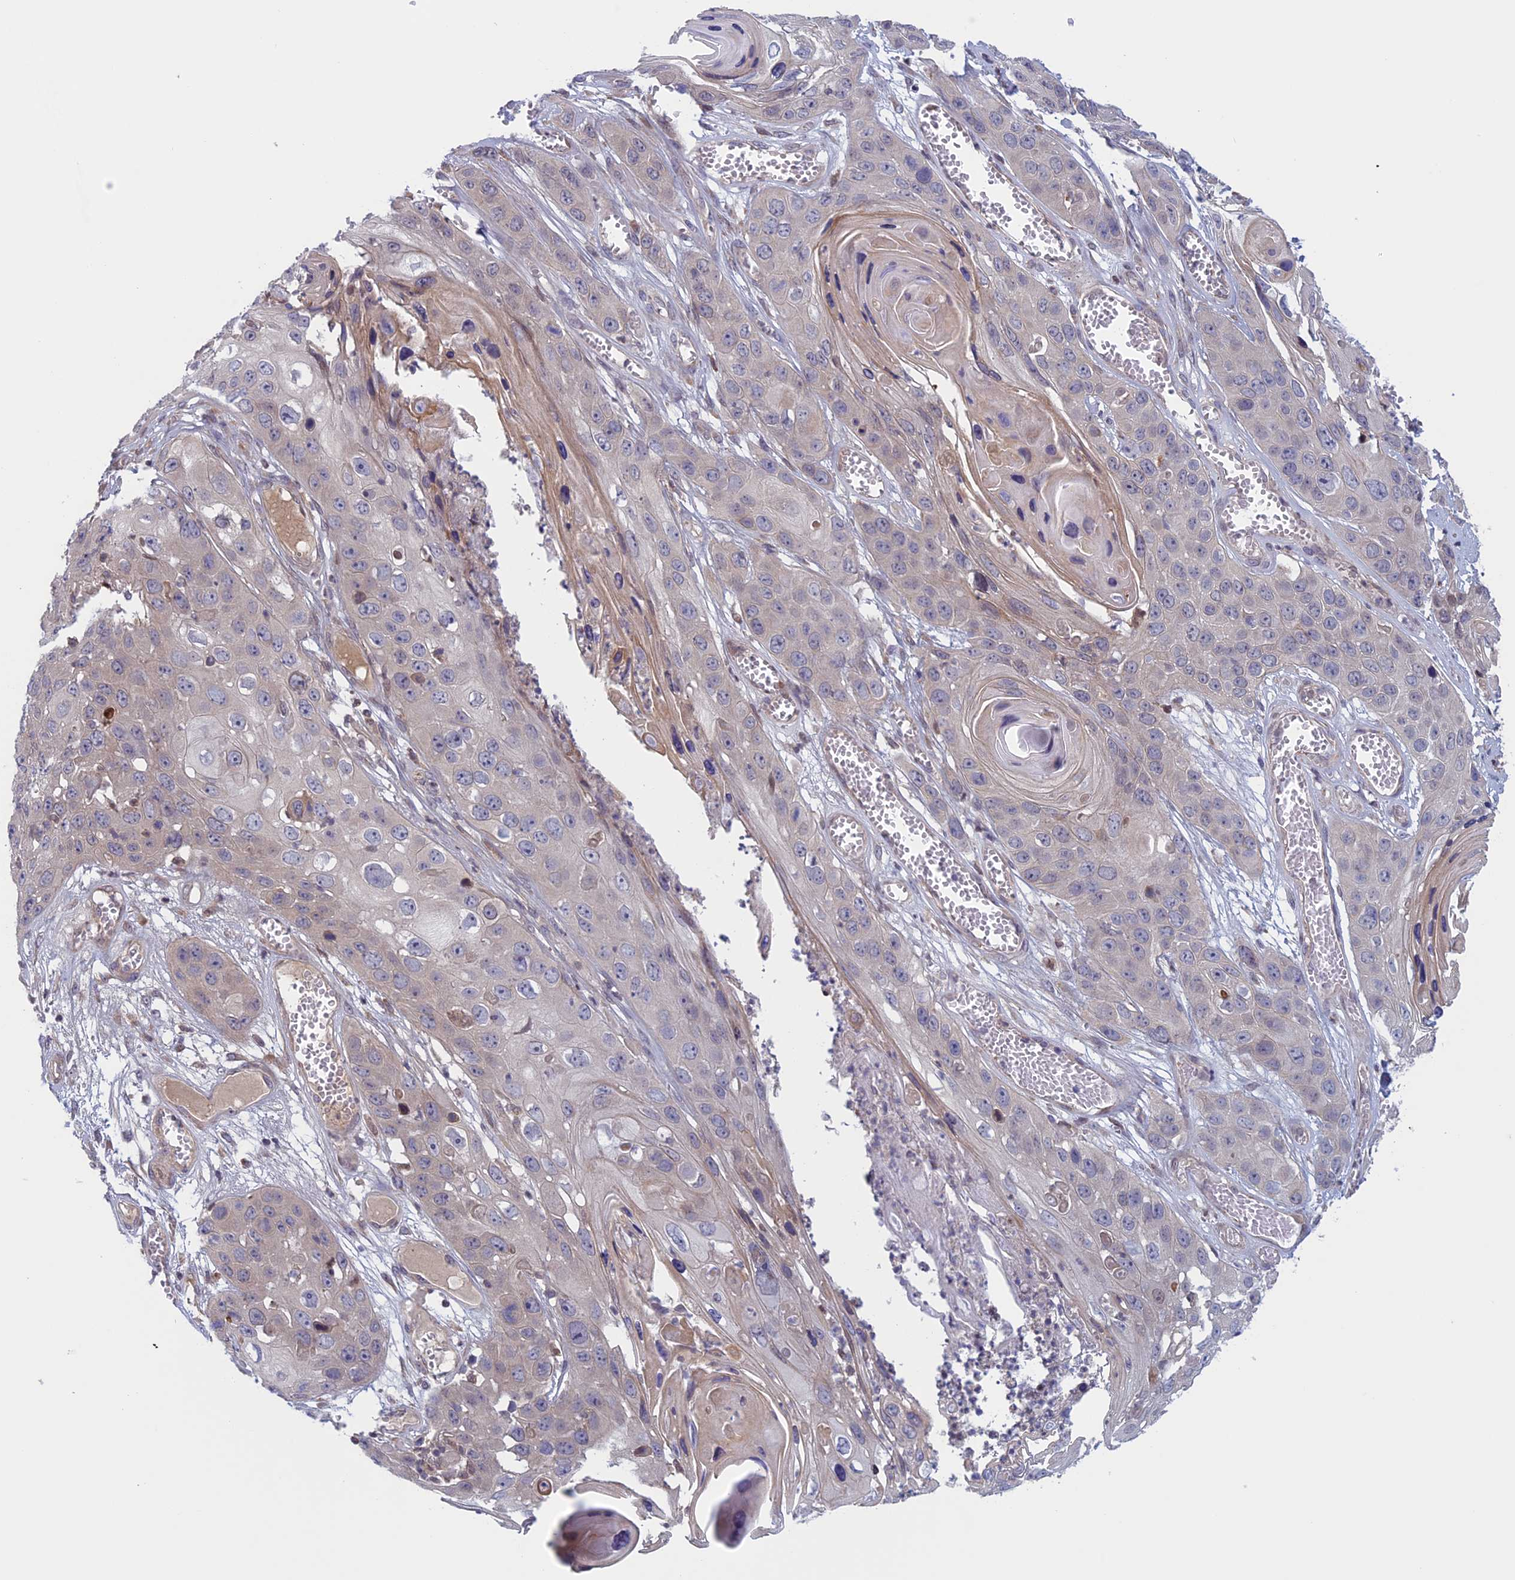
{"staining": {"intensity": "negative", "quantity": "none", "location": "none"}, "tissue": "skin cancer", "cell_type": "Tumor cells", "image_type": "cancer", "snomed": [{"axis": "morphology", "description": "Squamous cell carcinoma, NOS"}, {"axis": "topography", "description": "Skin"}], "caption": "There is no significant staining in tumor cells of skin squamous cell carcinoma.", "gene": "FADS1", "patient": {"sex": "male", "age": 55}}